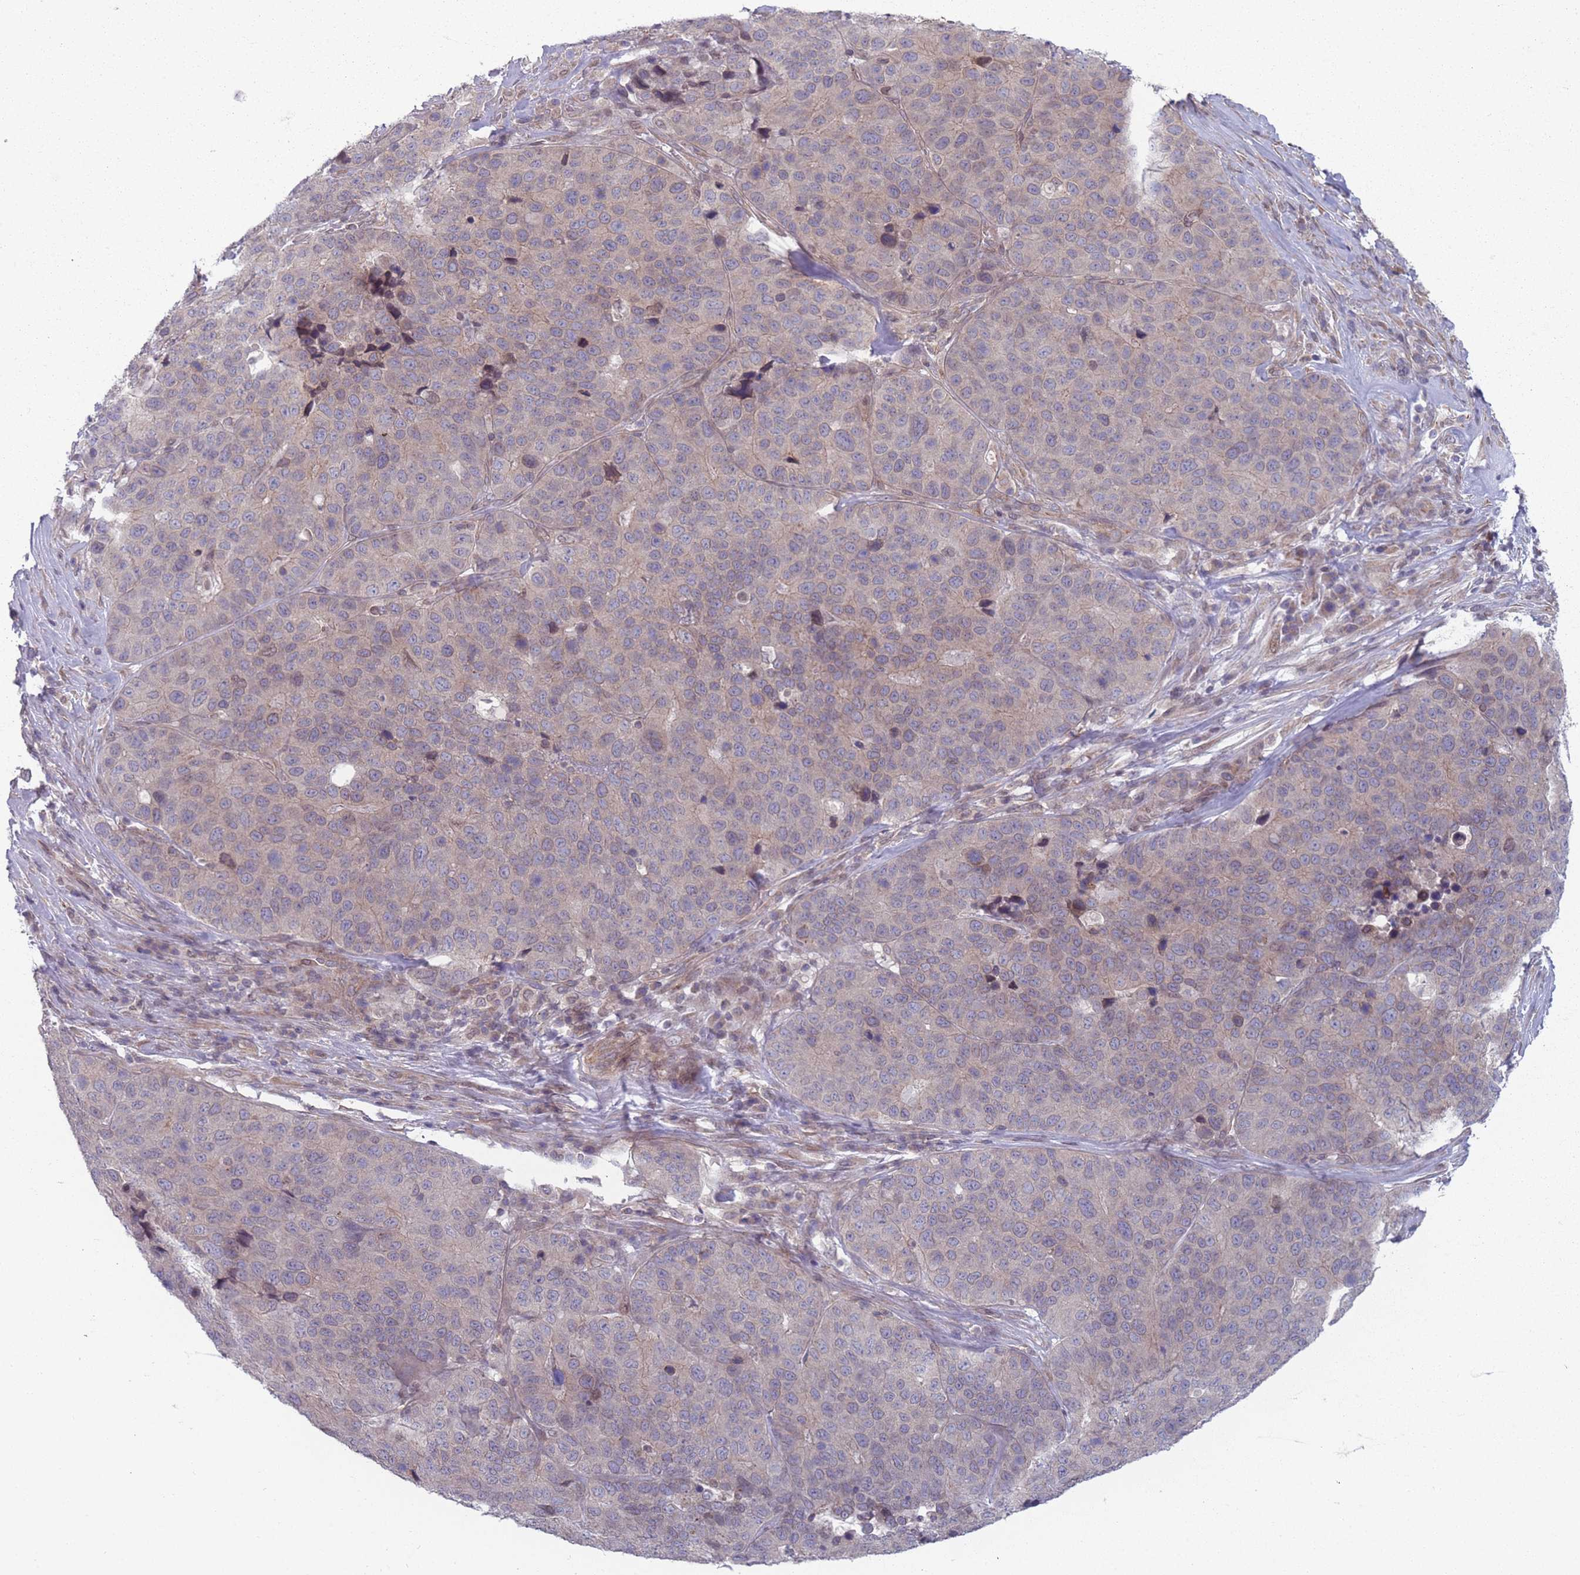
{"staining": {"intensity": "weak", "quantity": "<25%", "location": "cytoplasmic/membranous"}, "tissue": "stomach cancer", "cell_type": "Tumor cells", "image_type": "cancer", "snomed": [{"axis": "morphology", "description": "Adenocarcinoma, NOS"}, {"axis": "topography", "description": "Stomach"}], "caption": "Photomicrograph shows no significant protein positivity in tumor cells of stomach adenocarcinoma.", "gene": "VRK2", "patient": {"sex": "male", "age": 71}}